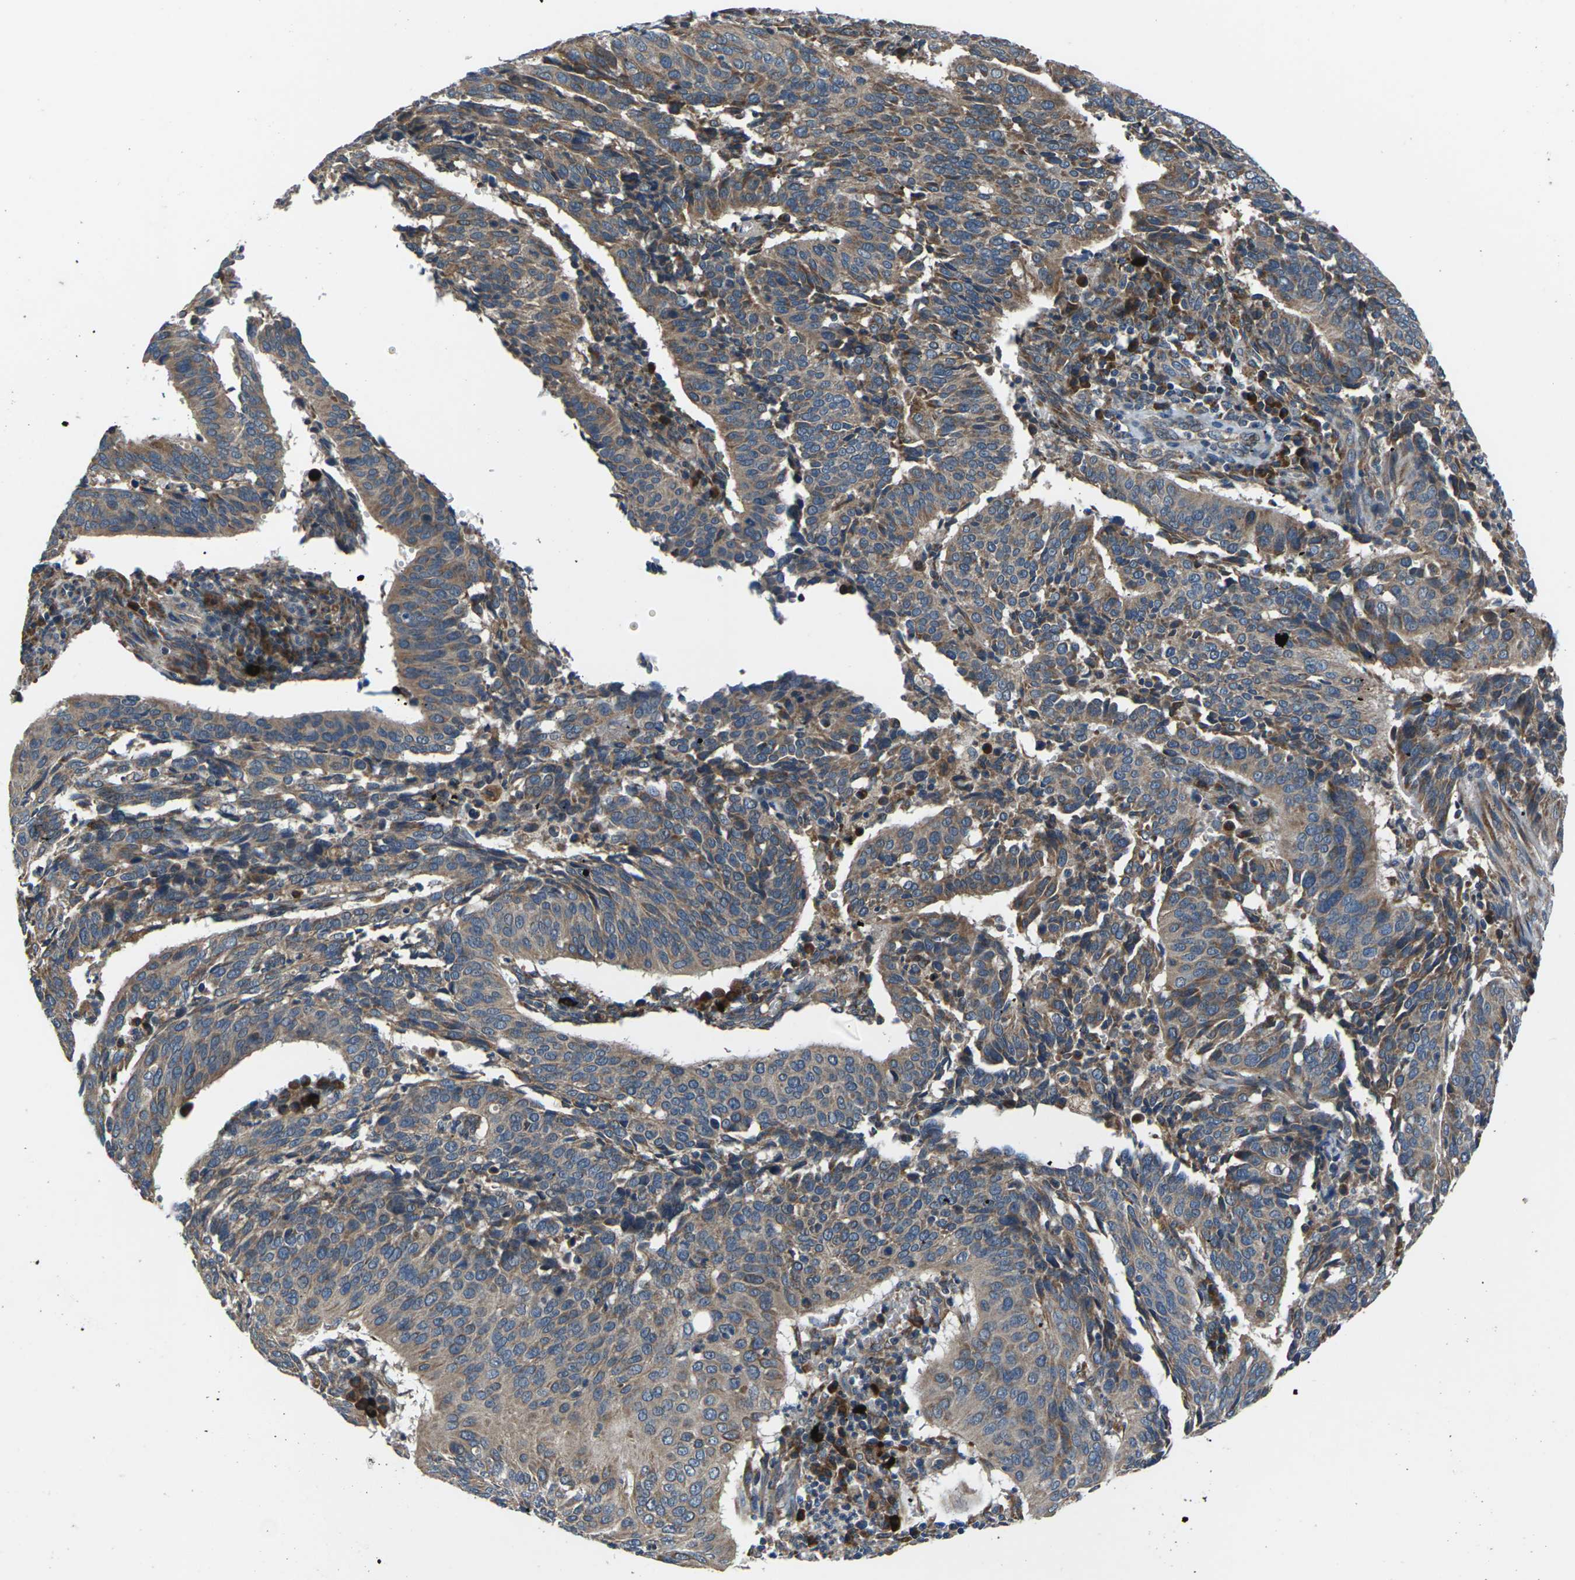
{"staining": {"intensity": "moderate", "quantity": ">75%", "location": "cytoplasmic/membranous"}, "tissue": "cervical cancer", "cell_type": "Tumor cells", "image_type": "cancer", "snomed": [{"axis": "morphology", "description": "Normal tissue, NOS"}, {"axis": "morphology", "description": "Squamous cell carcinoma, NOS"}, {"axis": "topography", "description": "Cervix"}], "caption": "About >75% of tumor cells in human cervical squamous cell carcinoma demonstrate moderate cytoplasmic/membranous protein expression as visualized by brown immunohistochemical staining.", "gene": "GABRP", "patient": {"sex": "female", "age": 39}}